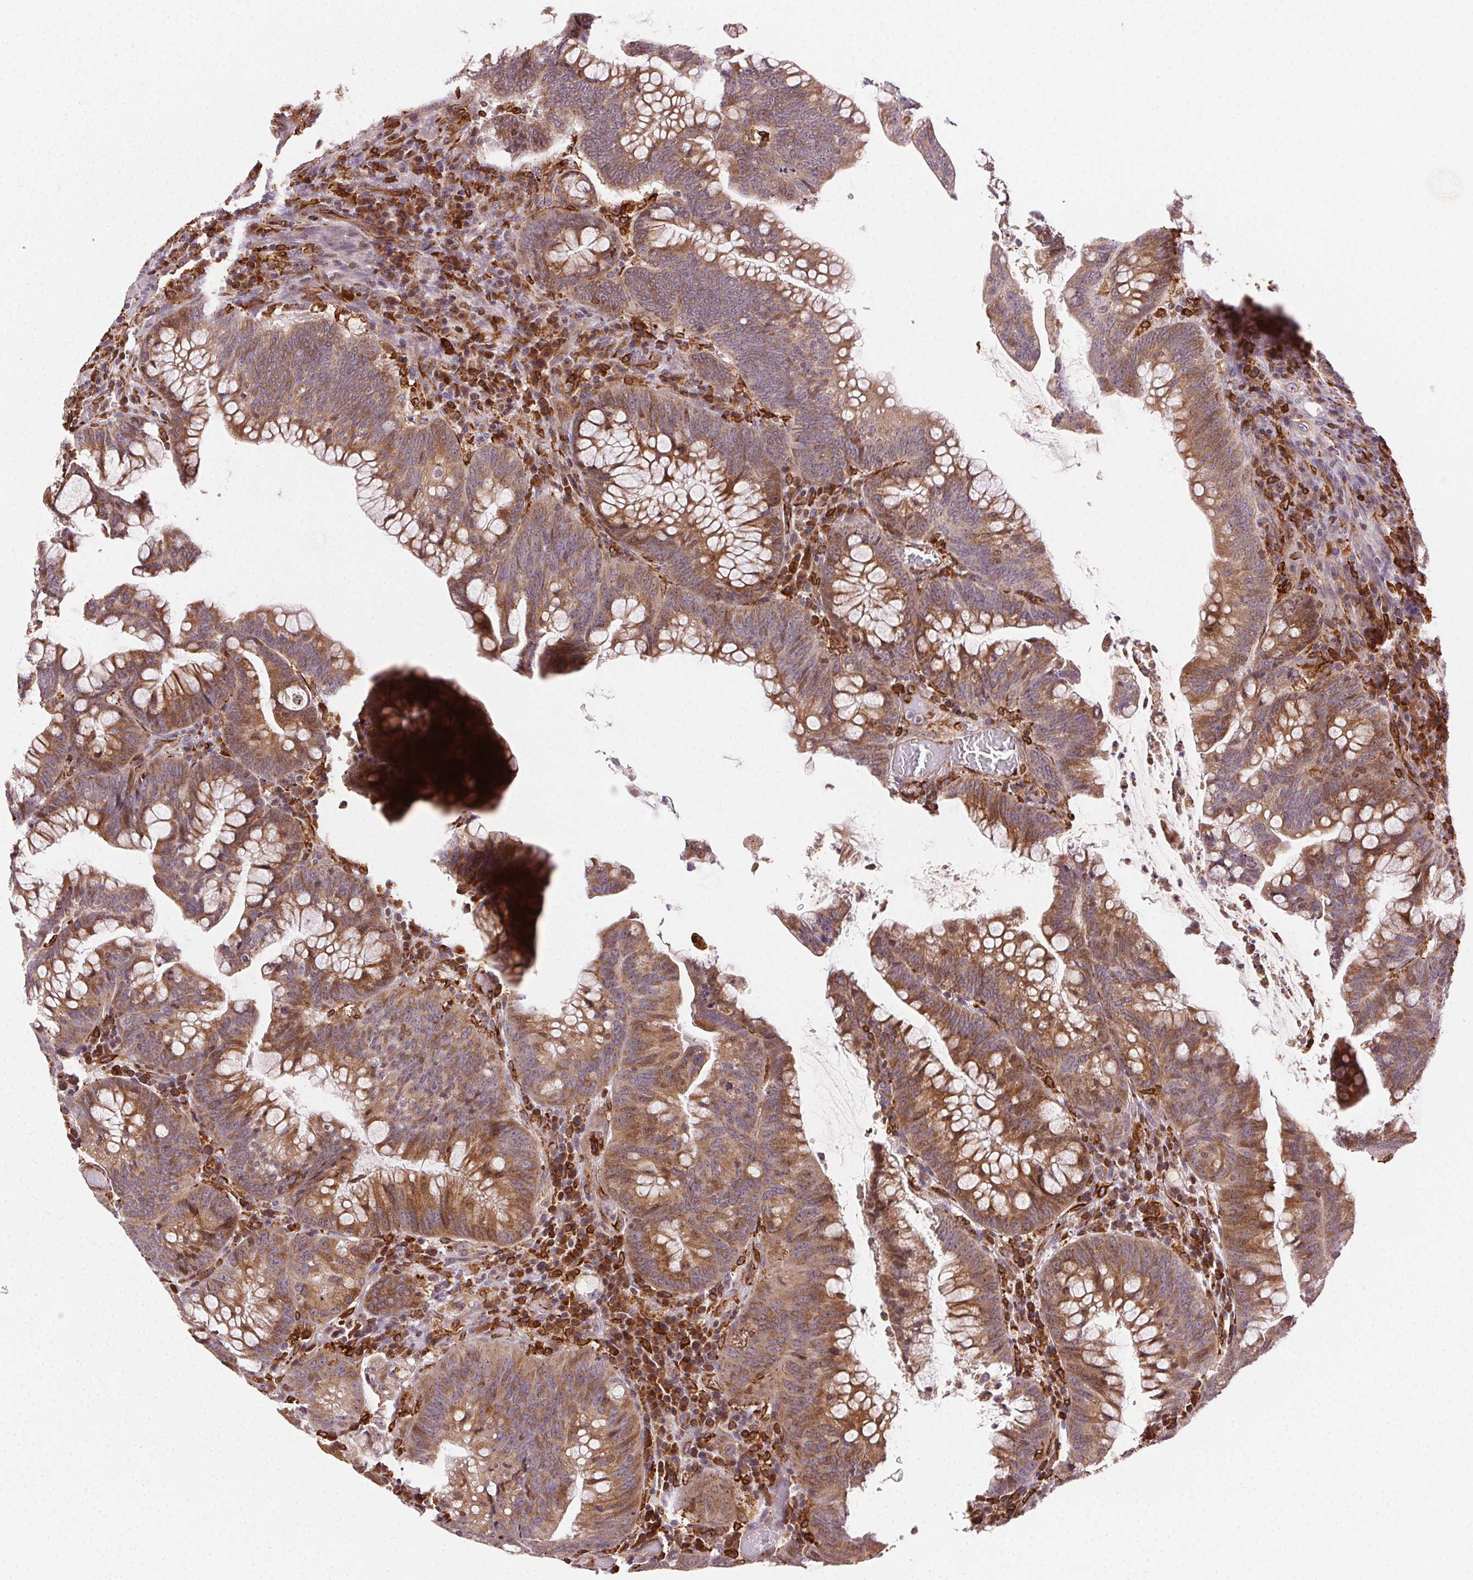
{"staining": {"intensity": "moderate", "quantity": ">75%", "location": "cytoplasmic/membranous"}, "tissue": "colorectal cancer", "cell_type": "Tumor cells", "image_type": "cancer", "snomed": [{"axis": "morphology", "description": "Adenocarcinoma, NOS"}, {"axis": "topography", "description": "Colon"}], "caption": "Protein expression analysis of adenocarcinoma (colorectal) demonstrates moderate cytoplasmic/membranous expression in about >75% of tumor cells. (DAB IHC with brightfield microscopy, high magnification).", "gene": "RNASET2", "patient": {"sex": "male", "age": 62}}